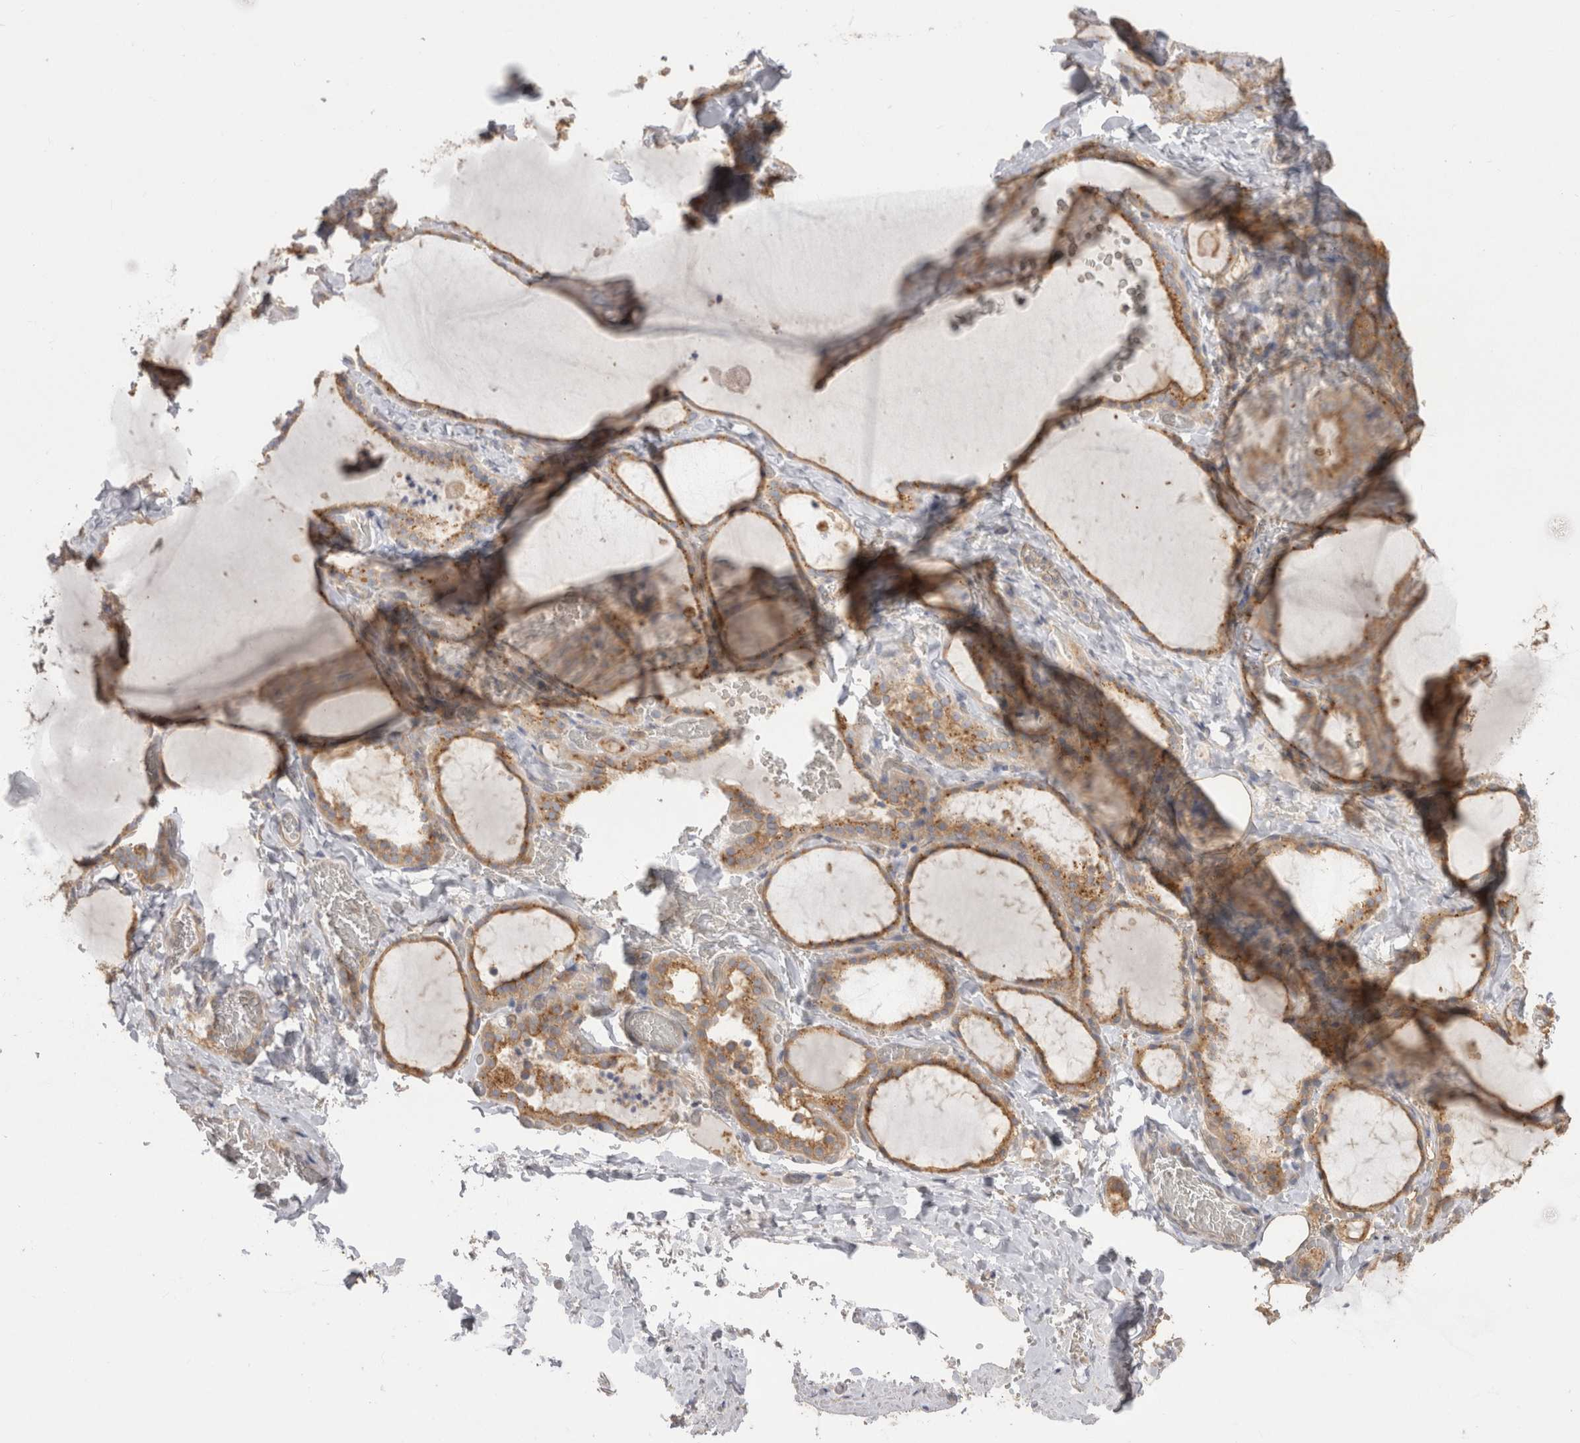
{"staining": {"intensity": "moderate", "quantity": ">75%", "location": "cytoplasmic/membranous"}, "tissue": "thyroid gland", "cell_type": "Glandular cells", "image_type": "normal", "snomed": [{"axis": "morphology", "description": "Normal tissue, NOS"}, {"axis": "topography", "description": "Thyroid gland"}], "caption": "Immunohistochemical staining of unremarkable human thyroid gland demonstrates >75% levels of moderate cytoplasmic/membranous protein positivity in approximately >75% of glandular cells. The staining was performed using DAB to visualize the protein expression in brown, while the nuclei were stained in blue with hematoxylin (Magnification: 20x).", "gene": "CHMP6", "patient": {"sex": "female", "age": 22}}